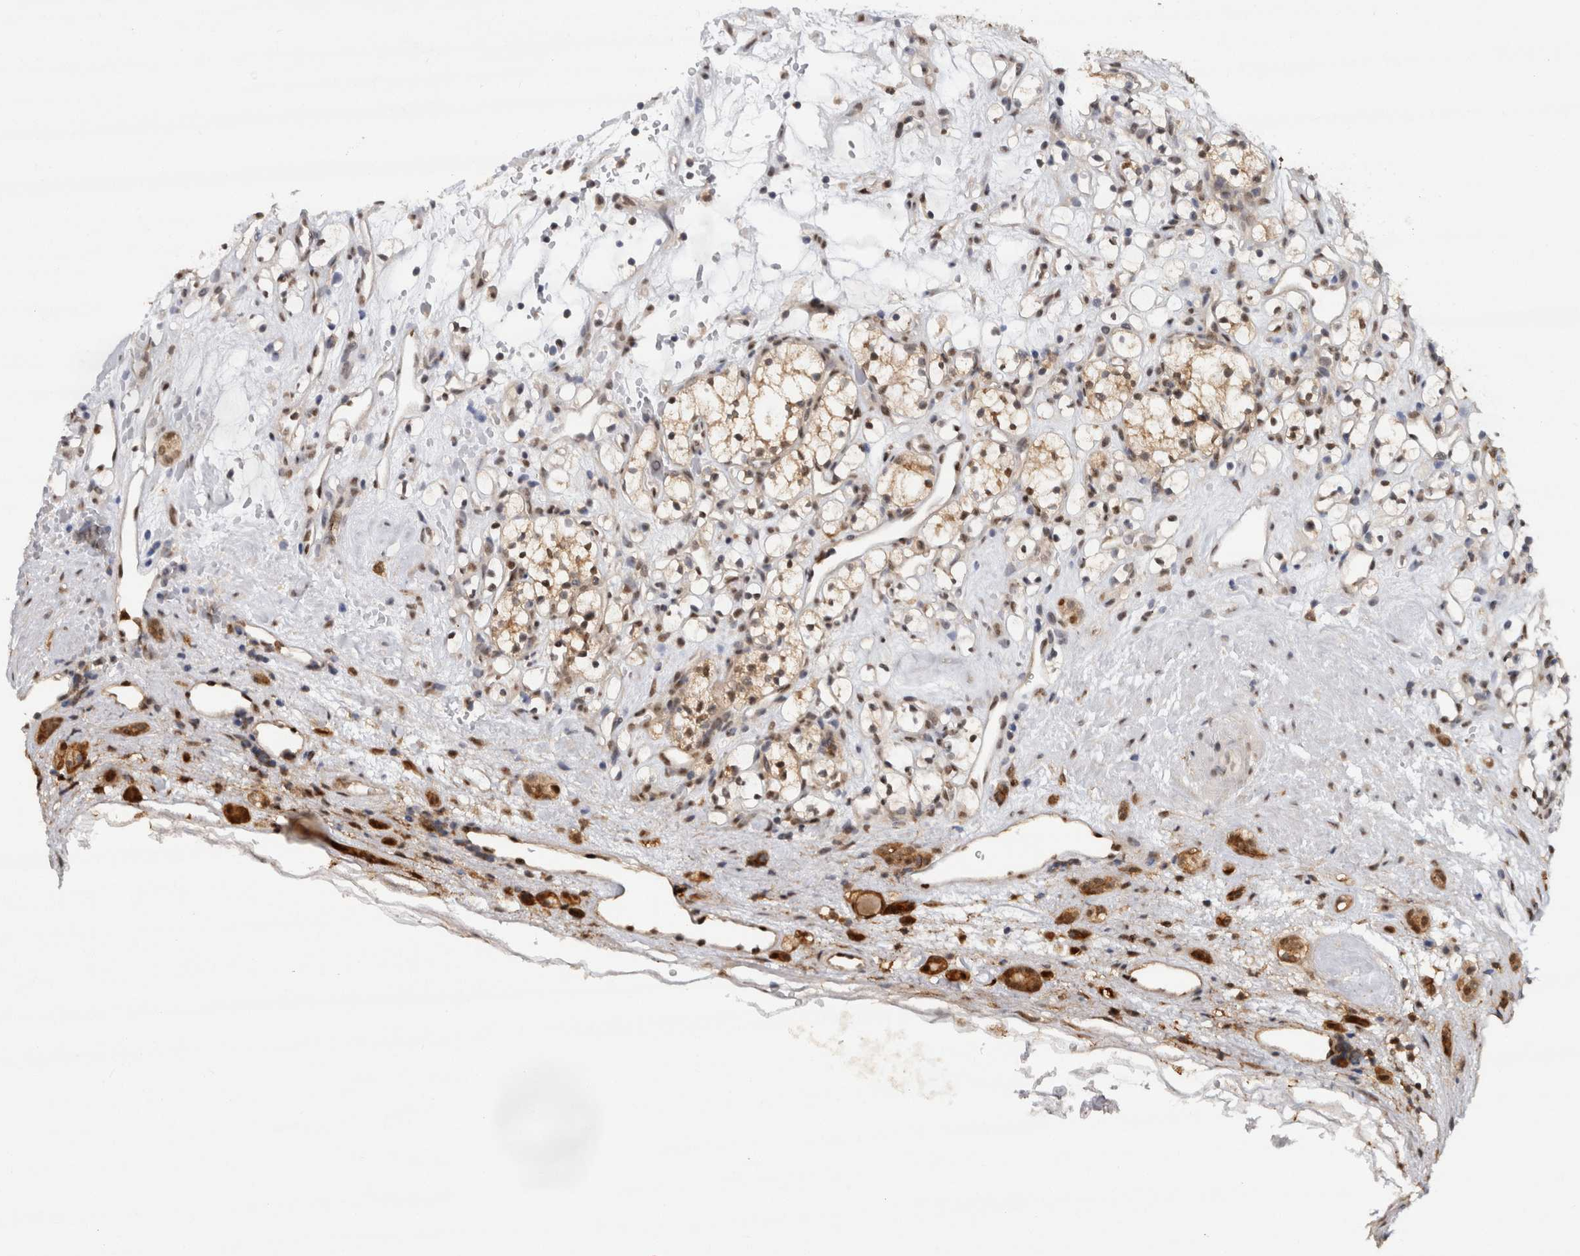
{"staining": {"intensity": "weak", "quantity": ">75%", "location": "cytoplasmic/membranous,nuclear"}, "tissue": "renal cancer", "cell_type": "Tumor cells", "image_type": "cancer", "snomed": [{"axis": "morphology", "description": "Adenocarcinoma, NOS"}, {"axis": "topography", "description": "Kidney"}], "caption": "Human renal cancer stained with a brown dye displays weak cytoplasmic/membranous and nuclear positive expression in approximately >75% of tumor cells.", "gene": "RPS6KA2", "patient": {"sex": "female", "age": 60}}